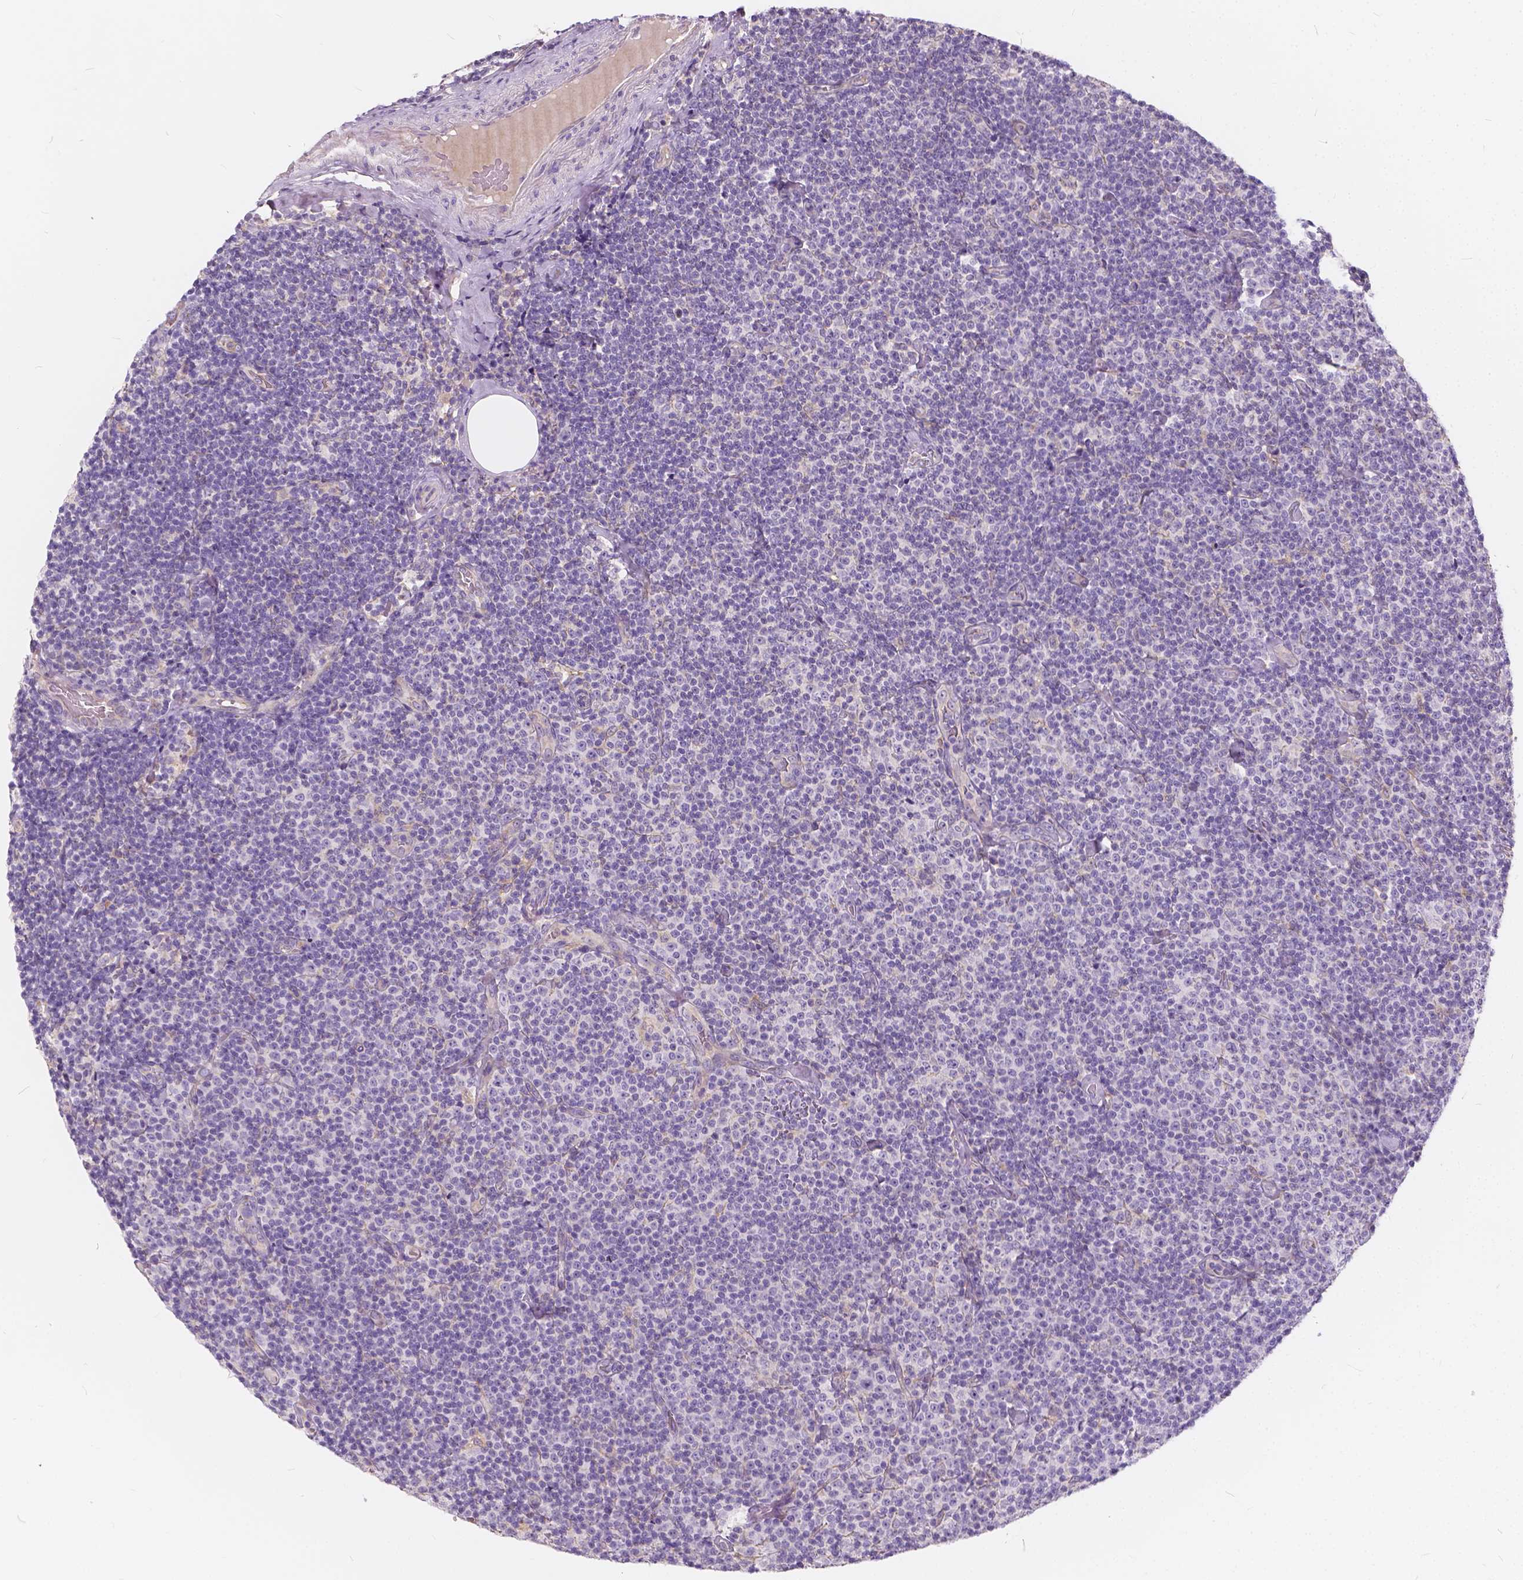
{"staining": {"intensity": "negative", "quantity": "none", "location": "none"}, "tissue": "lymphoma", "cell_type": "Tumor cells", "image_type": "cancer", "snomed": [{"axis": "morphology", "description": "Malignant lymphoma, non-Hodgkin's type, Low grade"}, {"axis": "topography", "description": "Lymph node"}], "caption": "This is a micrograph of immunohistochemistry staining of low-grade malignant lymphoma, non-Hodgkin's type, which shows no positivity in tumor cells. The staining is performed using DAB brown chromogen with nuclei counter-stained in using hematoxylin.", "gene": "KIAA0513", "patient": {"sex": "male", "age": 81}}